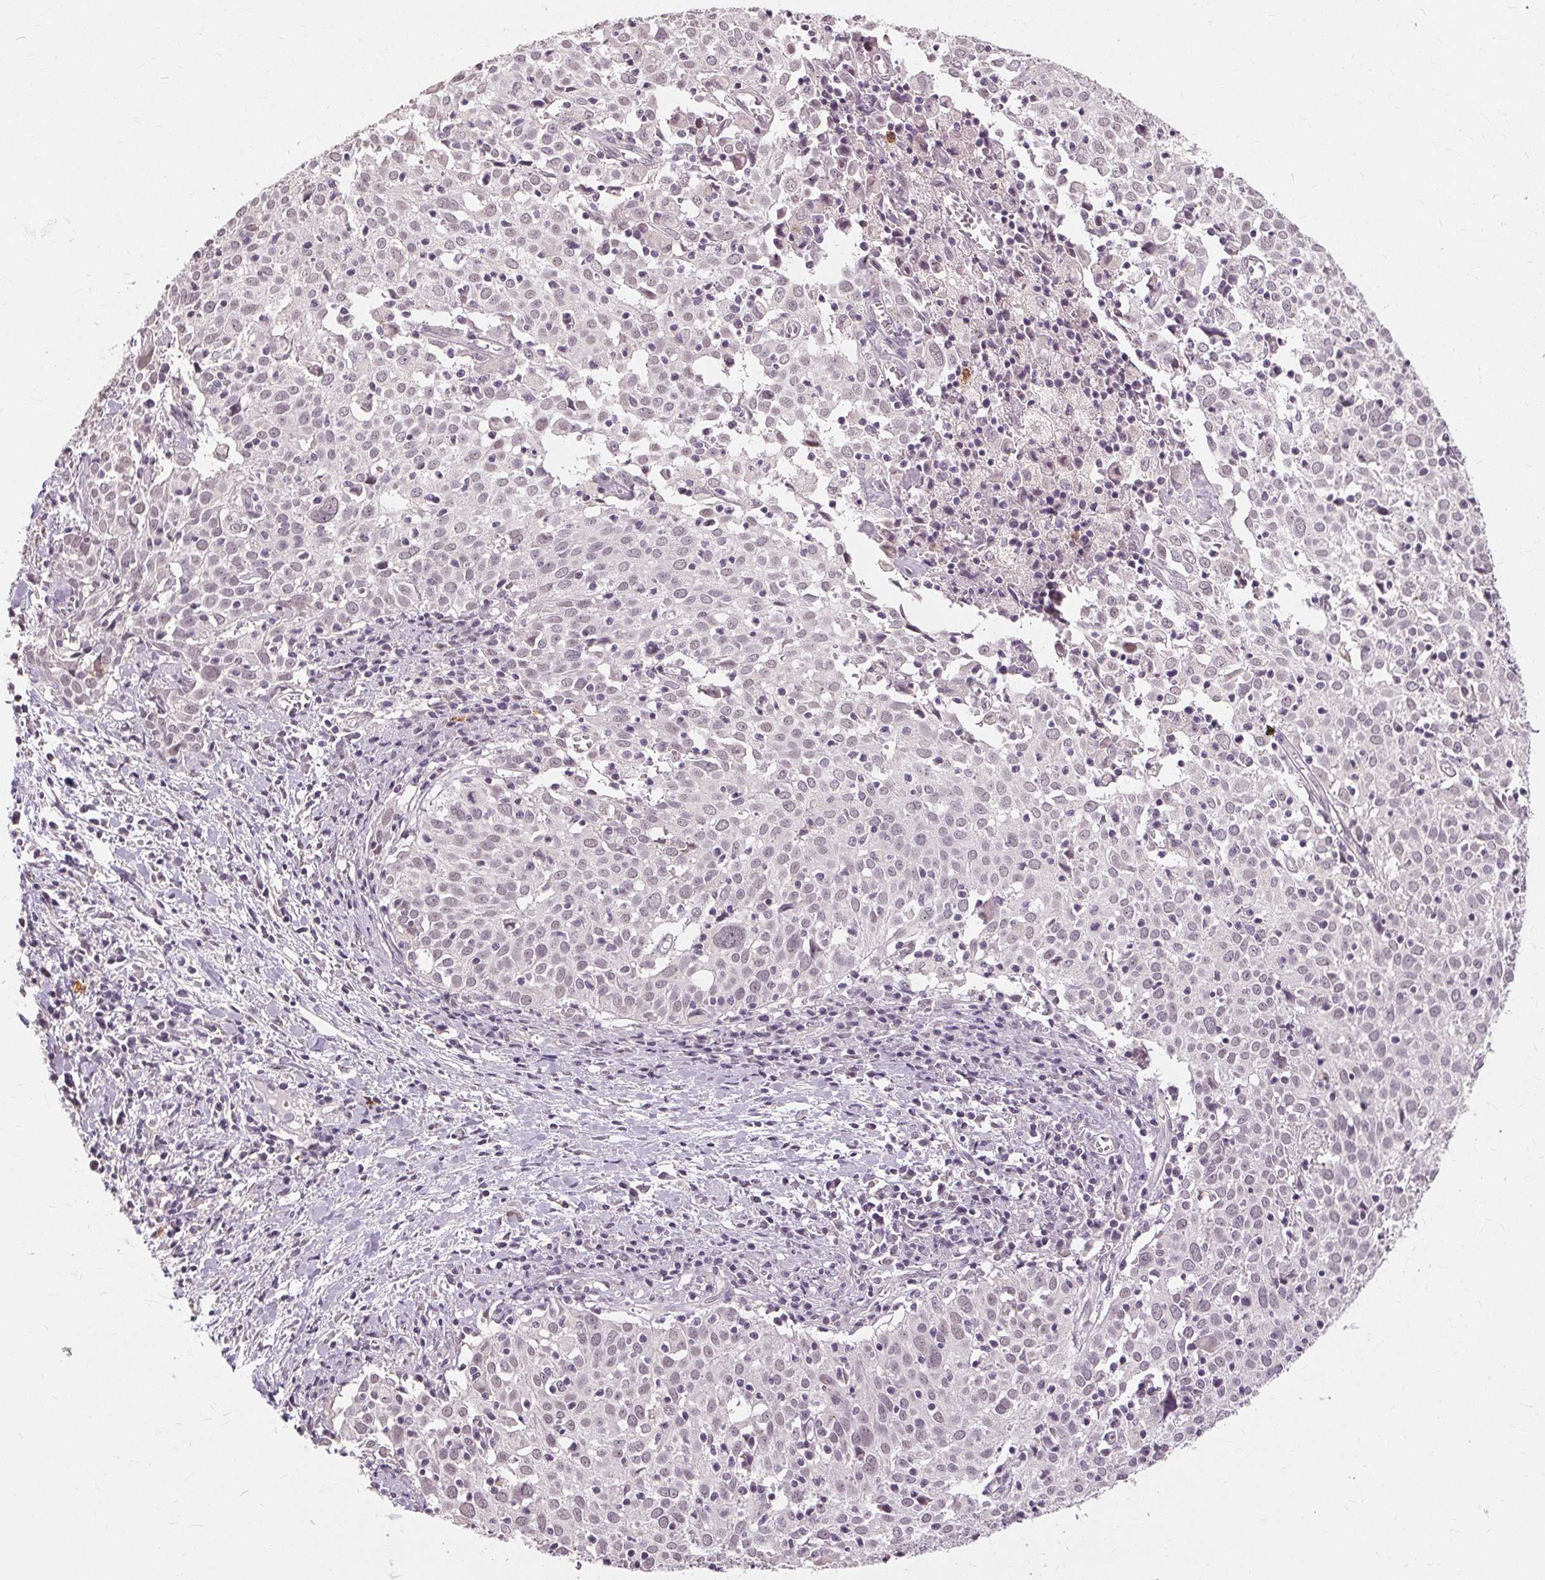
{"staining": {"intensity": "negative", "quantity": "none", "location": "none"}, "tissue": "cervical cancer", "cell_type": "Tumor cells", "image_type": "cancer", "snomed": [{"axis": "morphology", "description": "Squamous cell carcinoma, NOS"}, {"axis": "topography", "description": "Cervix"}], "caption": "A high-resolution image shows IHC staining of cervical cancer (squamous cell carcinoma), which demonstrates no significant positivity in tumor cells.", "gene": "SIGLEC6", "patient": {"sex": "female", "age": 39}}